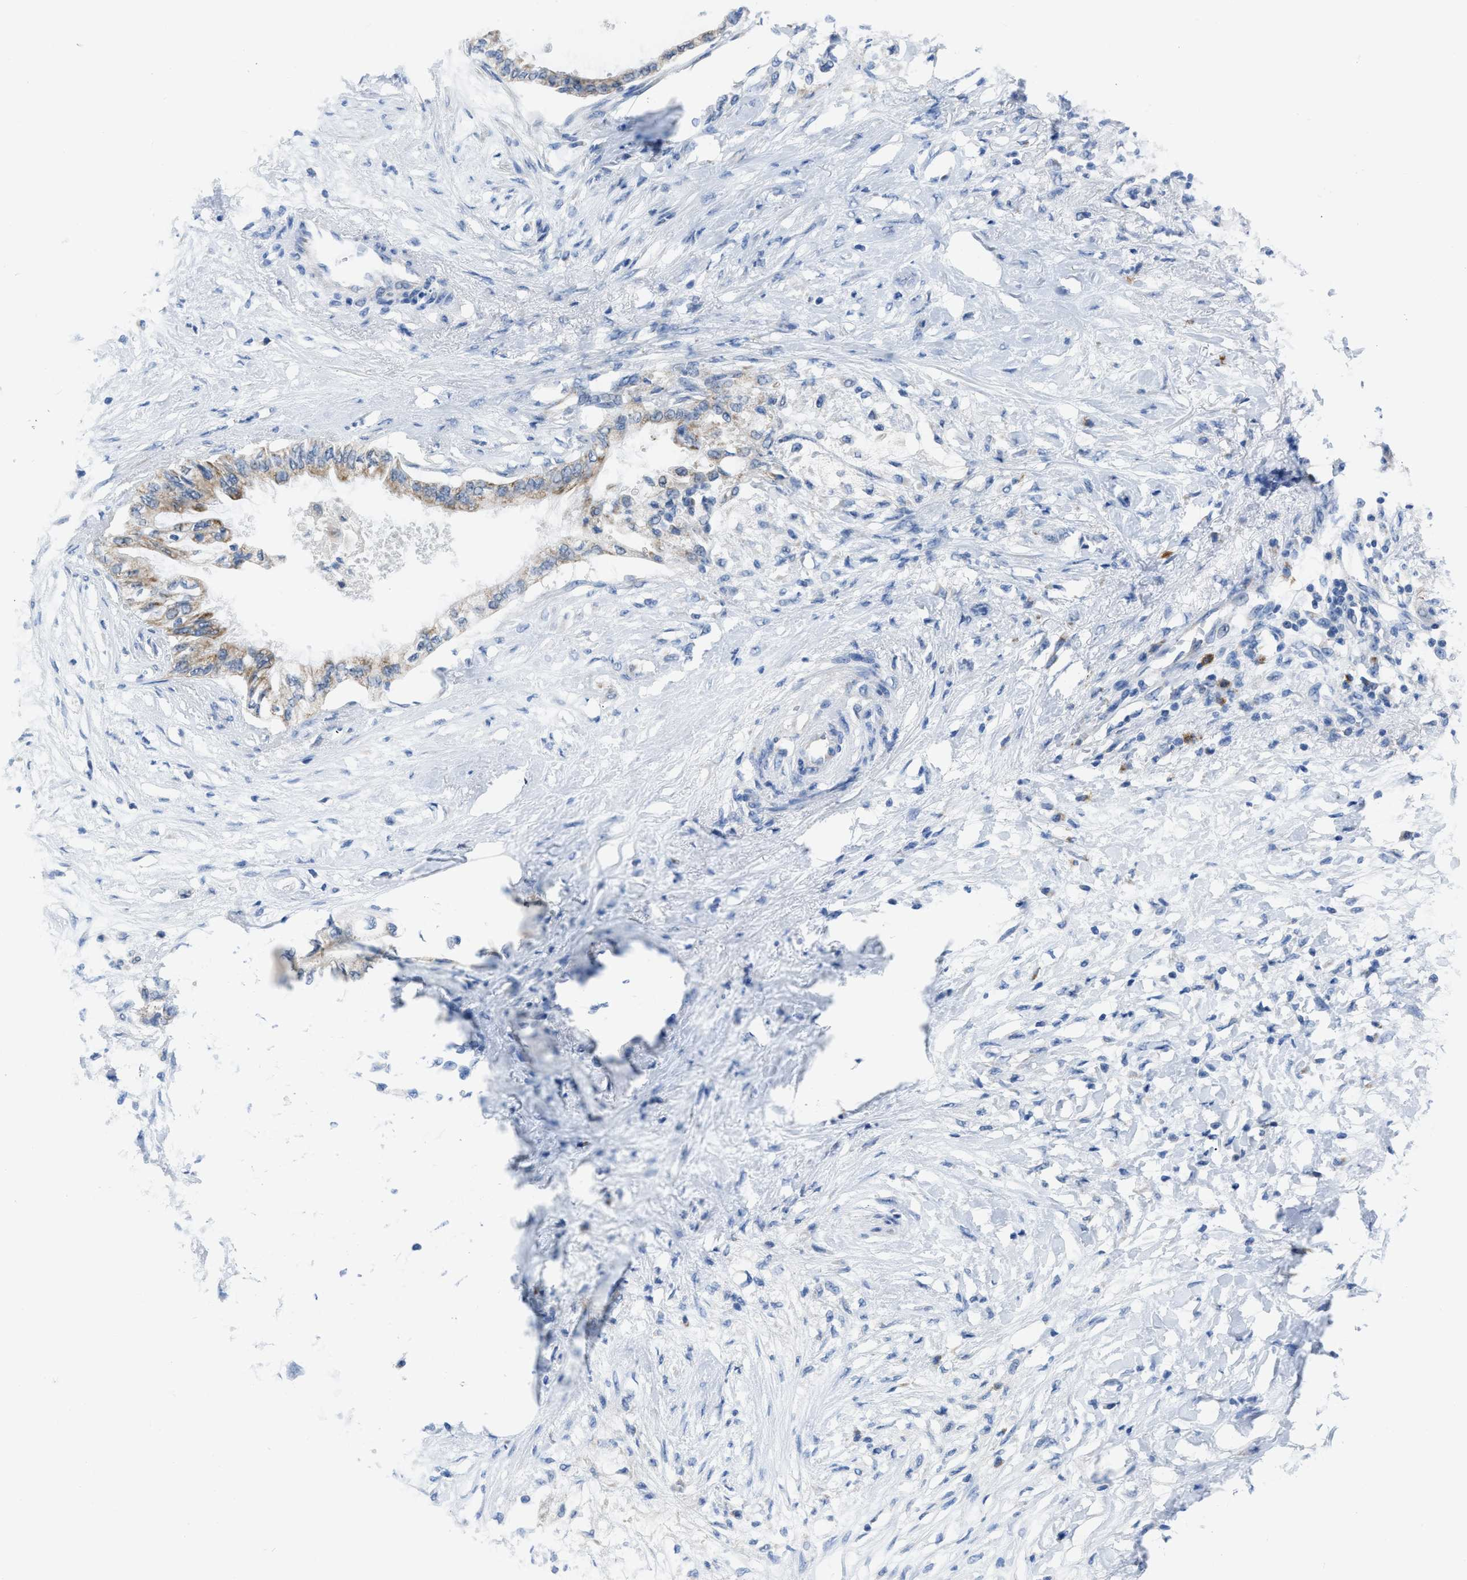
{"staining": {"intensity": "moderate", "quantity": "<25%", "location": "cytoplasmic/membranous"}, "tissue": "pancreatic cancer", "cell_type": "Tumor cells", "image_type": "cancer", "snomed": [{"axis": "morphology", "description": "Normal tissue, NOS"}, {"axis": "morphology", "description": "Adenocarcinoma, NOS"}, {"axis": "topography", "description": "Pancreas"}, {"axis": "topography", "description": "Duodenum"}], "caption": "High-power microscopy captured an IHC photomicrograph of pancreatic adenocarcinoma, revealing moderate cytoplasmic/membranous staining in approximately <25% of tumor cells.", "gene": "ETFA", "patient": {"sex": "female", "age": 60}}